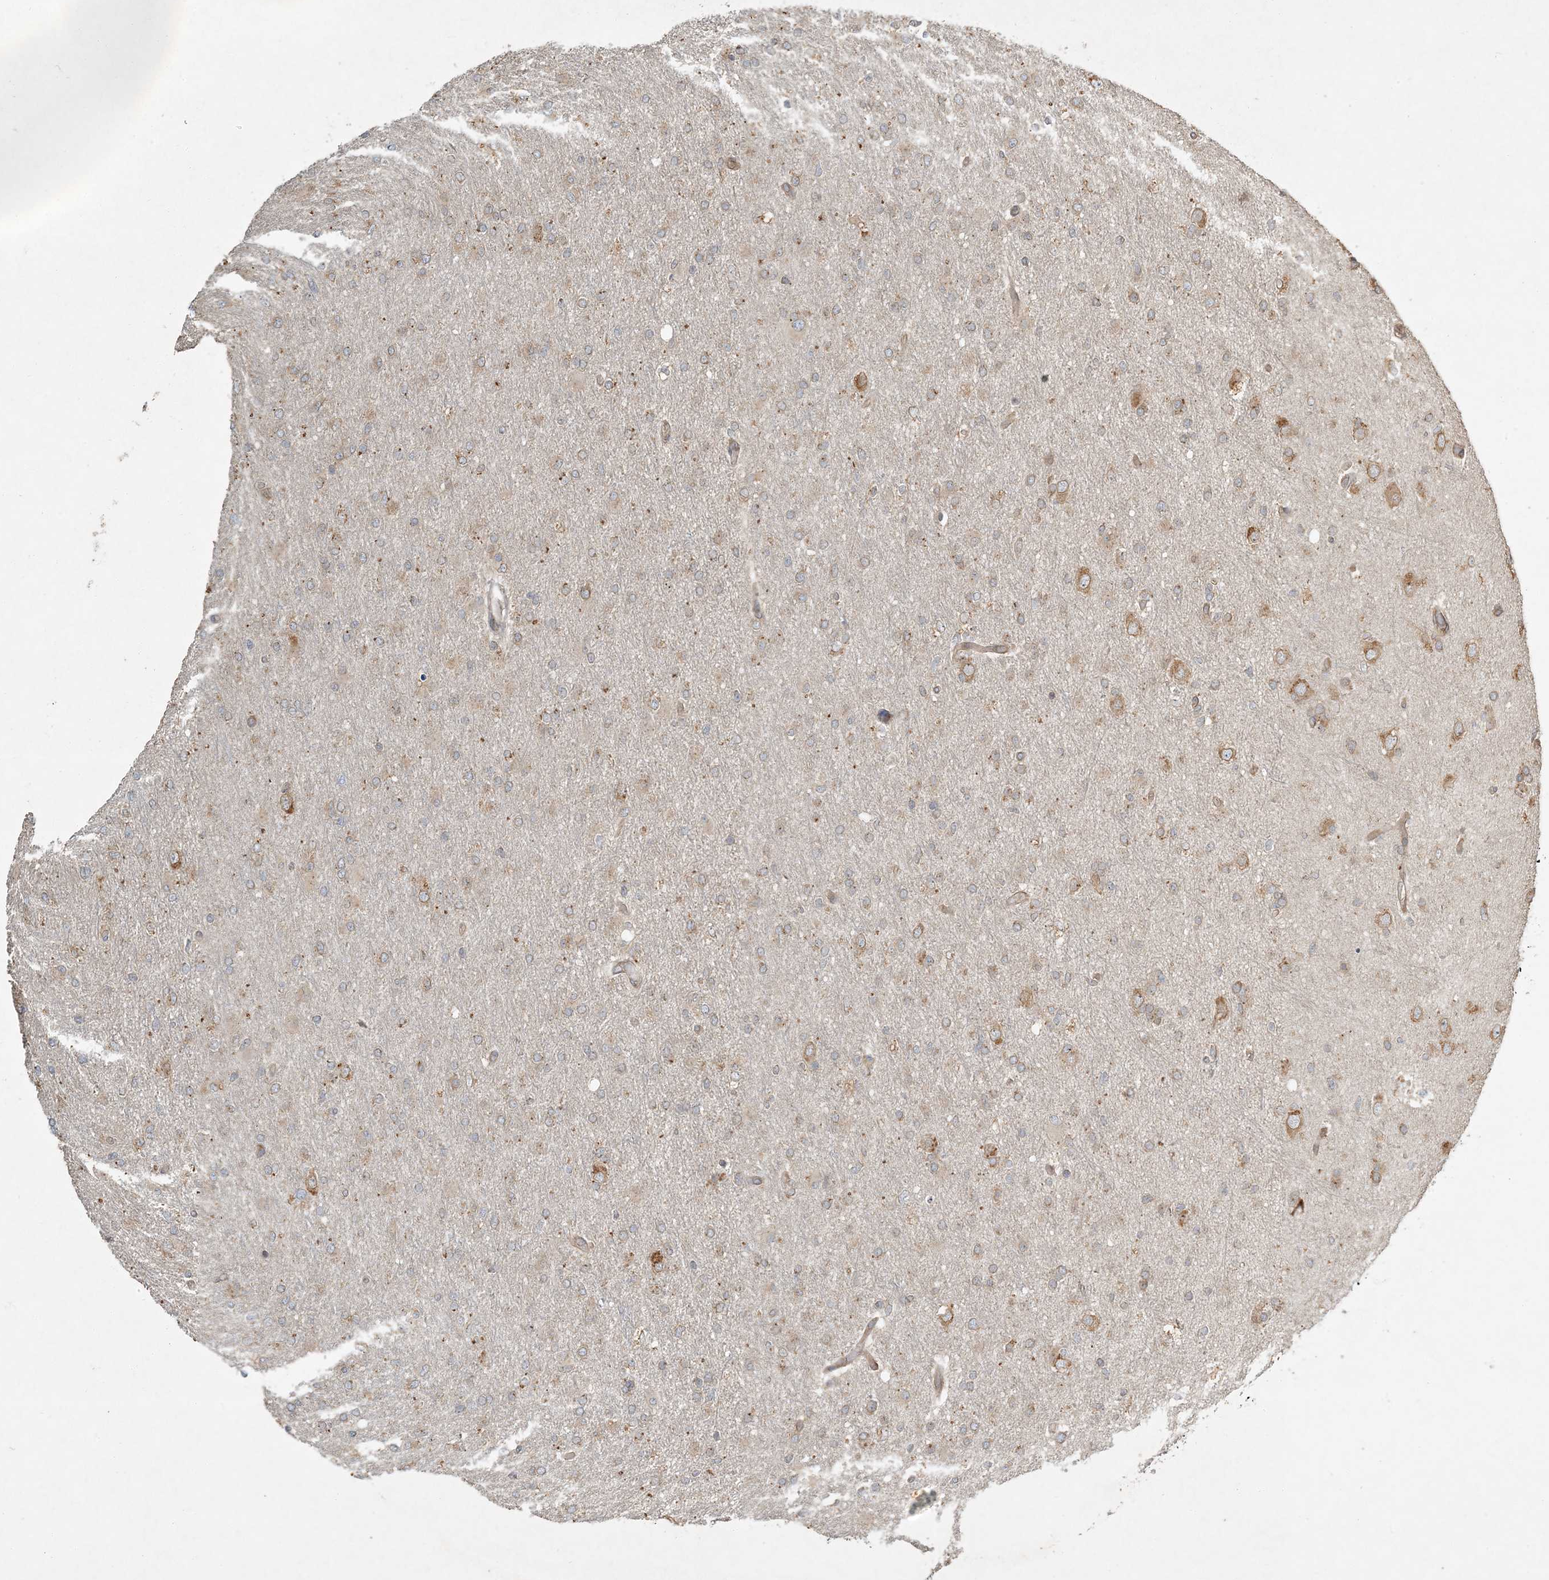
{"staining": {"intensity": "weak", "quantity": "<25%", "location": "cytoplasmic/membranous"}, "tissue": "glioma", "cell_type": "Tumor cells", "image_type": "cancer", "snomed": [{"axis": "morphology", "description": "Glioma, malignant, High grade"}, {"axis": "topography", "description": "Cerebral cortex"}], "caption": "Glioma was stained to show a protein in brown. There is no significant positivity in tumor cells.", "gene": "COMMD8", "patient": {"sex": "female", "age": 36}}